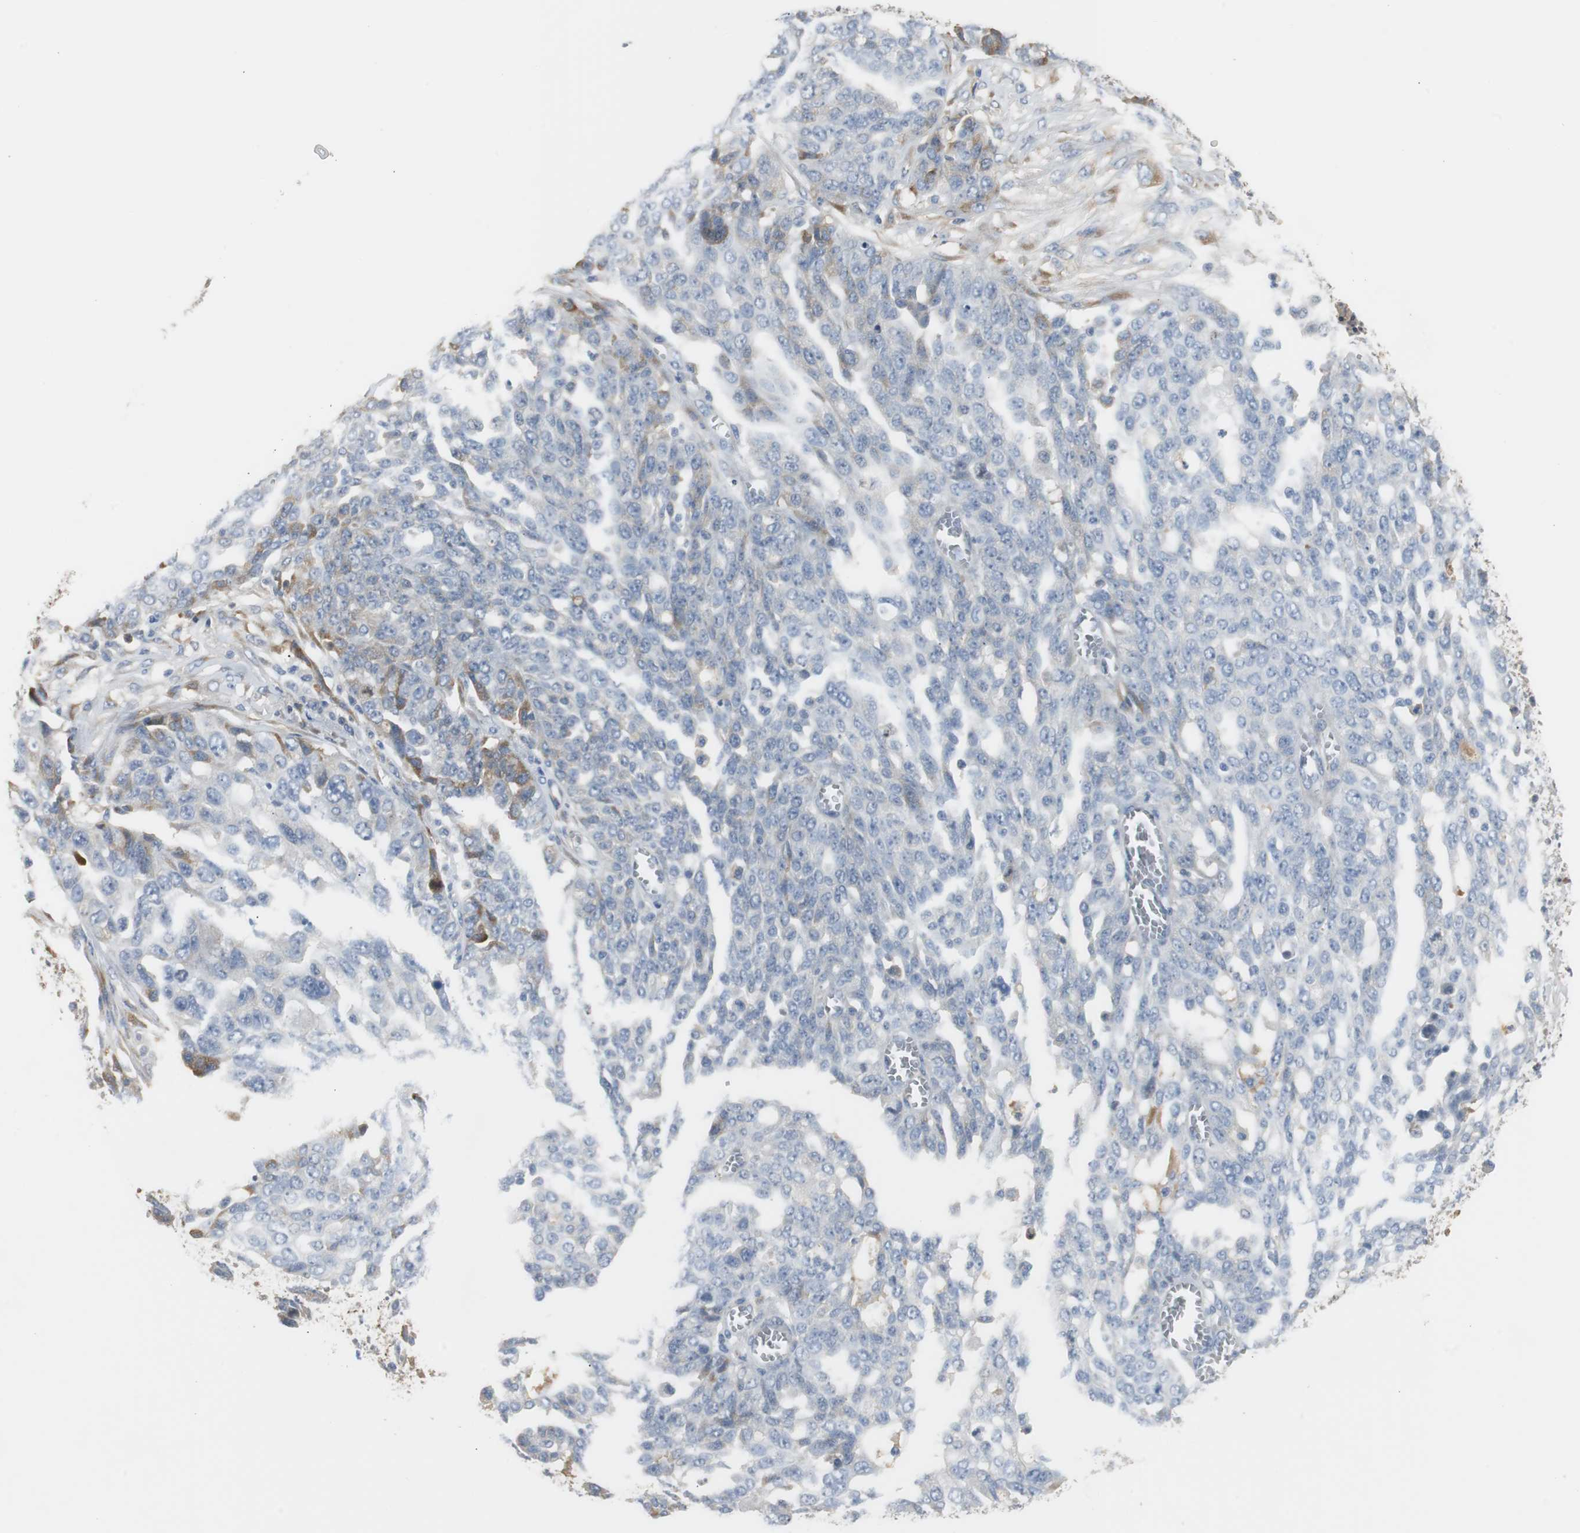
{"staining": {"intensity": "moderate", "quantity": "<25%", "location": "cytoplasmic/membranous"}, "tissue": "ovarian cancer", "cell_type": "Tumor cells", "image_type": "cancer", "snomed": [{"axis": "morphology", "description": "Cystadenocarcinoma, serous, NOS"}, {"axis": "topography", "description": "Soft tissue"}, {"axis": "topography", "description": "Ovary"}], "caption": "Immunohistochemistry image of neoplastic tissue: serous cystadenocarcinoma (ovarian) stained using immunohistochemistry demonstrates low levels of moderate protein expression localized specifically in the cytoplasmic/membranous of tumor cells, appearing as a cytoplasmic/membranous brown color.", "gene": "SERPINF1", "patient": {"sex": "female", "age": 57}}